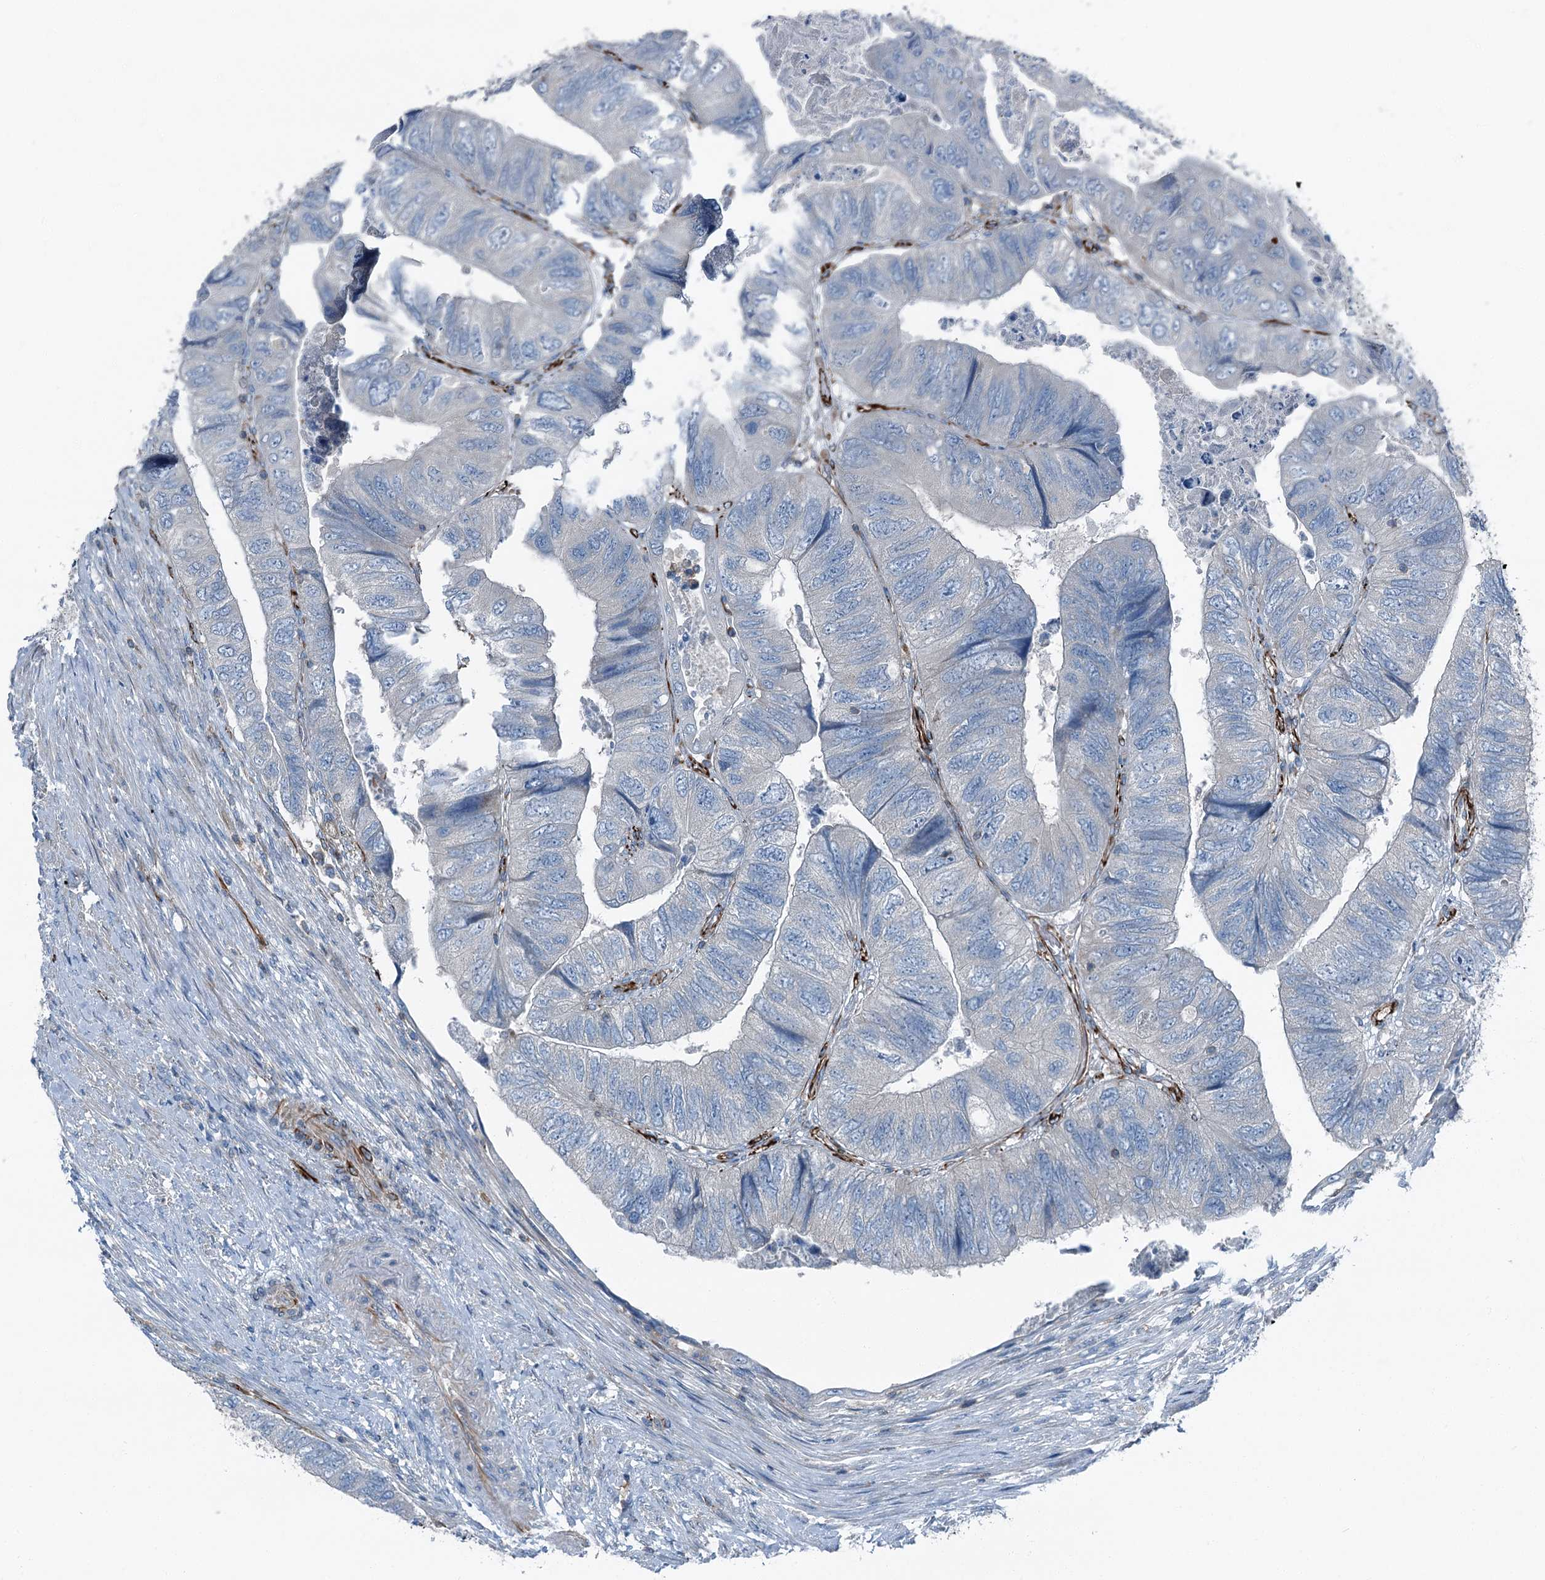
{"staining": {"intensity": "negative", "quantity": "none", "location": "none"}, "tissue": "colorectal cancer", "cell_type": "Tumor cells", "image_type": "cancer", "snomed": [{"axis": "morphology", "description": "Adenocarcinoma, NOS"}, {"axis": "topography", "description": "Rectum"}], "caption": "An immunohistochemistry (IHC) micrograph of colorectal cancer (adenocarcinoma) is shown. There is no staining in tumor cells of colorectal cancer (adenocarcinoma).", "gene": "AXL", "patient": {"sex": "male", "age": 63}}